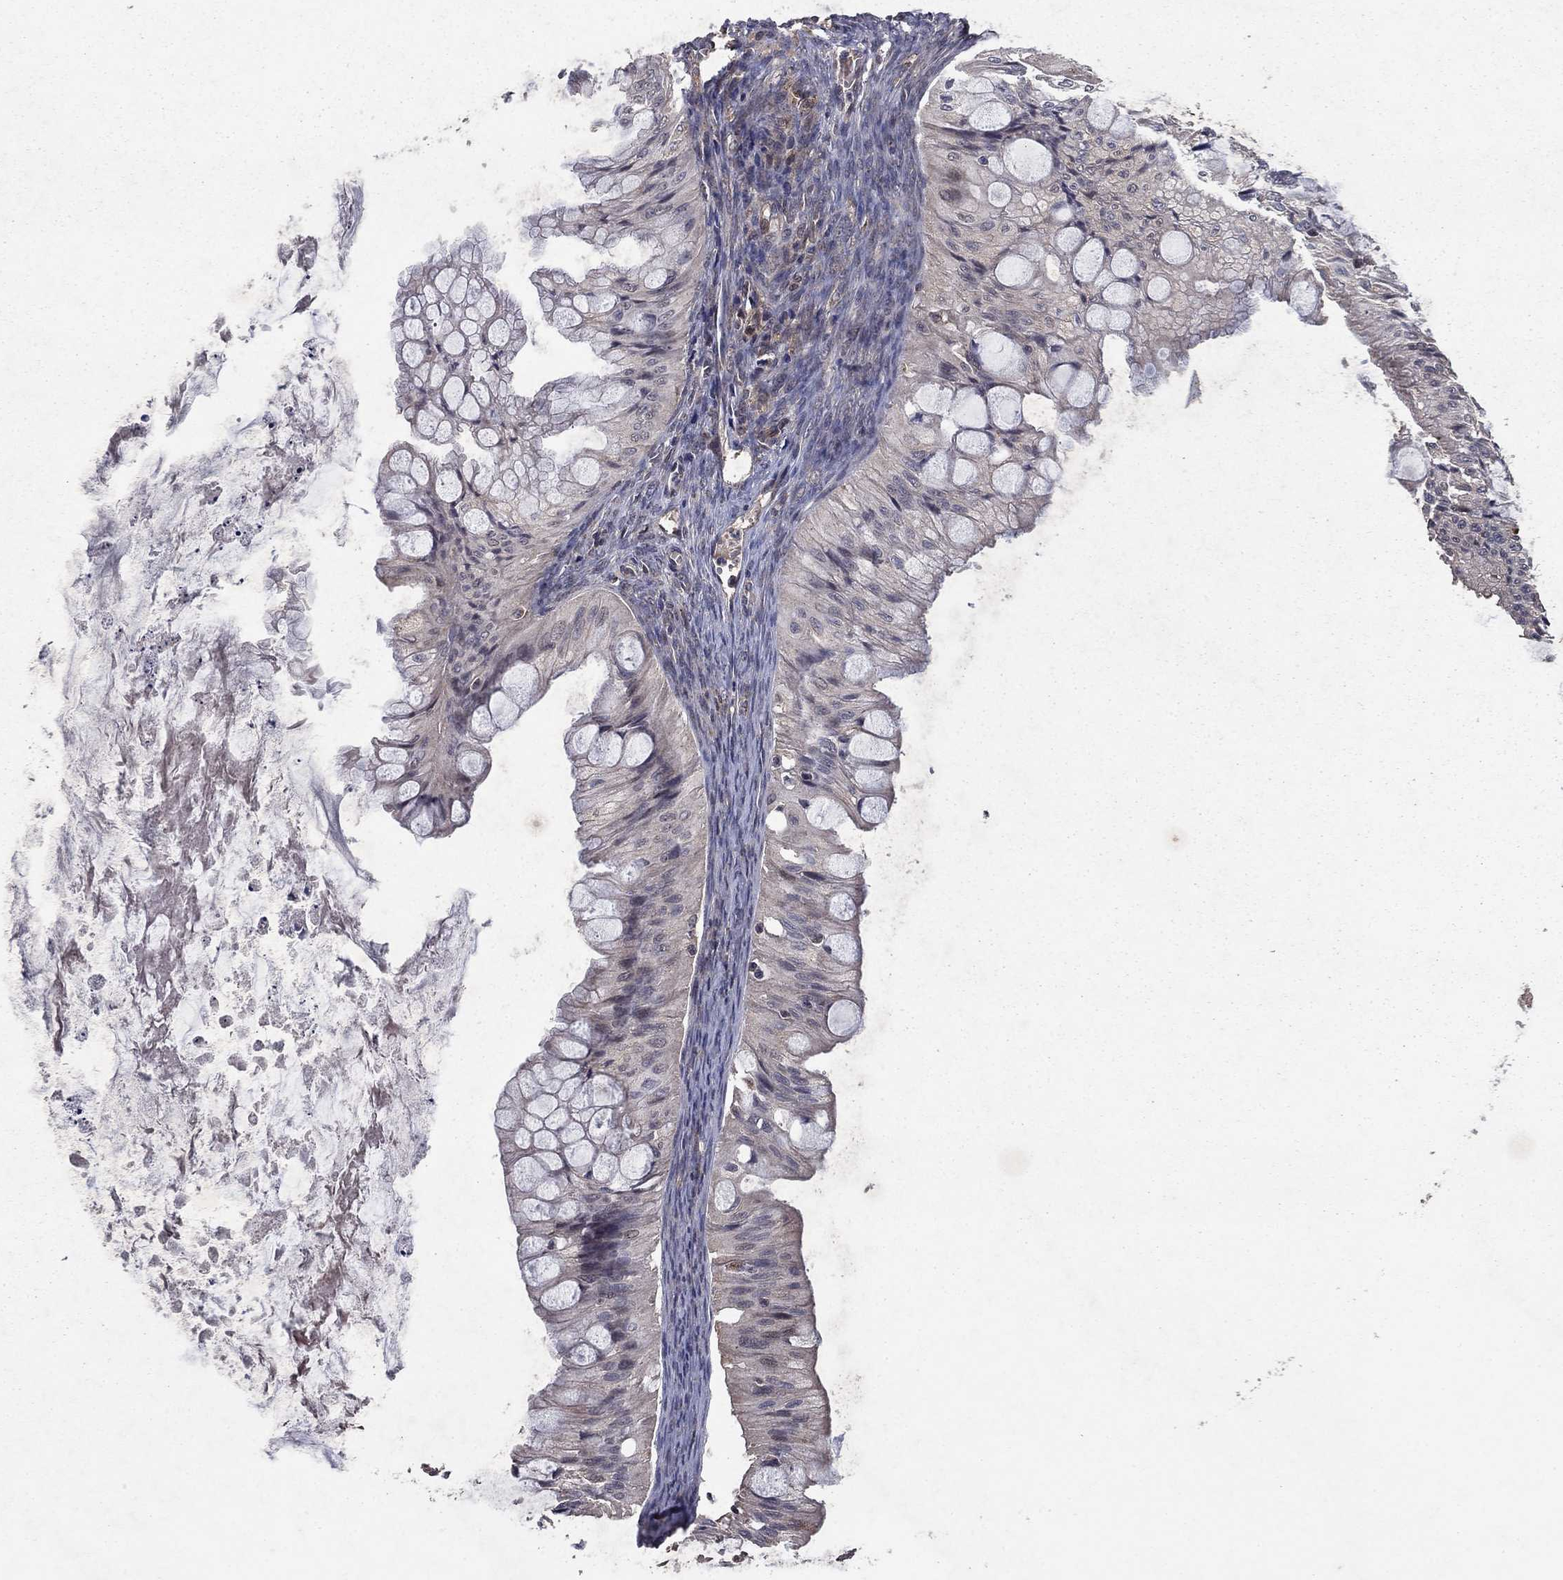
{"staining": {"intensity": "negative", "quantity": "none", "location": "none"}, "tissue": "ovarian cancer", "cell_type": "Tumor cells", "image_type": "cancer", "snomed": [{"axis": "morphology", "description": "Cystadenocarcinoma, mucinous, NOS"}, {"axis": "topography", "description": "Ovary"}], "caption": "Human ovarian cancer stained for a protein using immunohistochemistry exhibits no expression in tumor cells.", "gene": "DHRS1", "patient": {"sex": "female", "age": 57}}